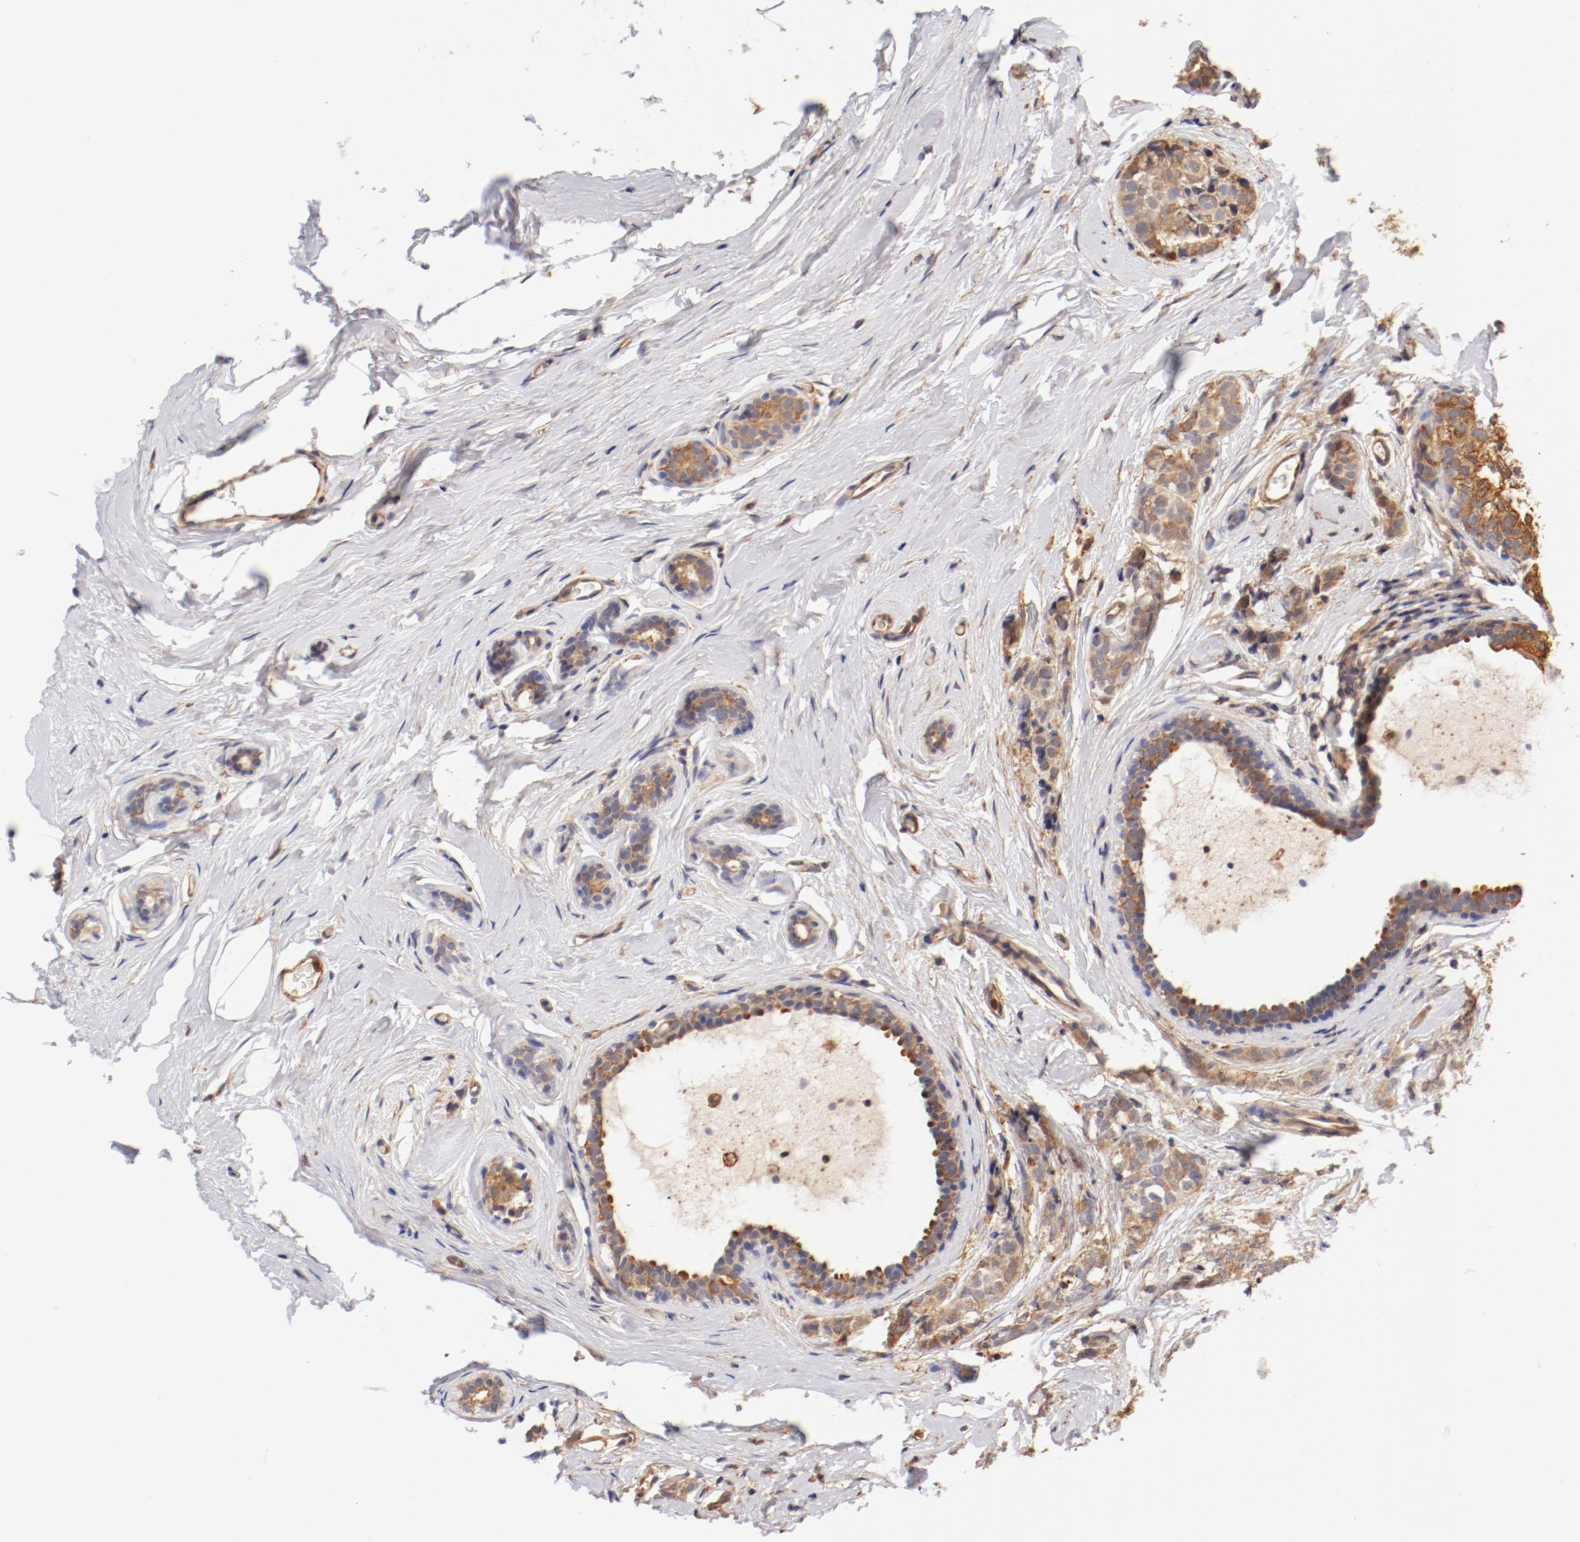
{"staining": {"intensity": "moderate", "quantity": ">75%", "location": "cytoplasmic/membranous"}, "tissue": "breast cancer", "cell_type": "Tumor cells", "image_type": "cancer", "snomed": [{"axis": "morphology", "description": "Lobular carcinoma"}, {"axis": "topography", "description": "Breast"}], "caption": "Moderate cytoplasmic/membranous expression is appreciated in approximately >75% of tumor cells in lobular carcinoma (breast).", "gene": "FCMR", "patient": {"sex": "female", "age": 60}}